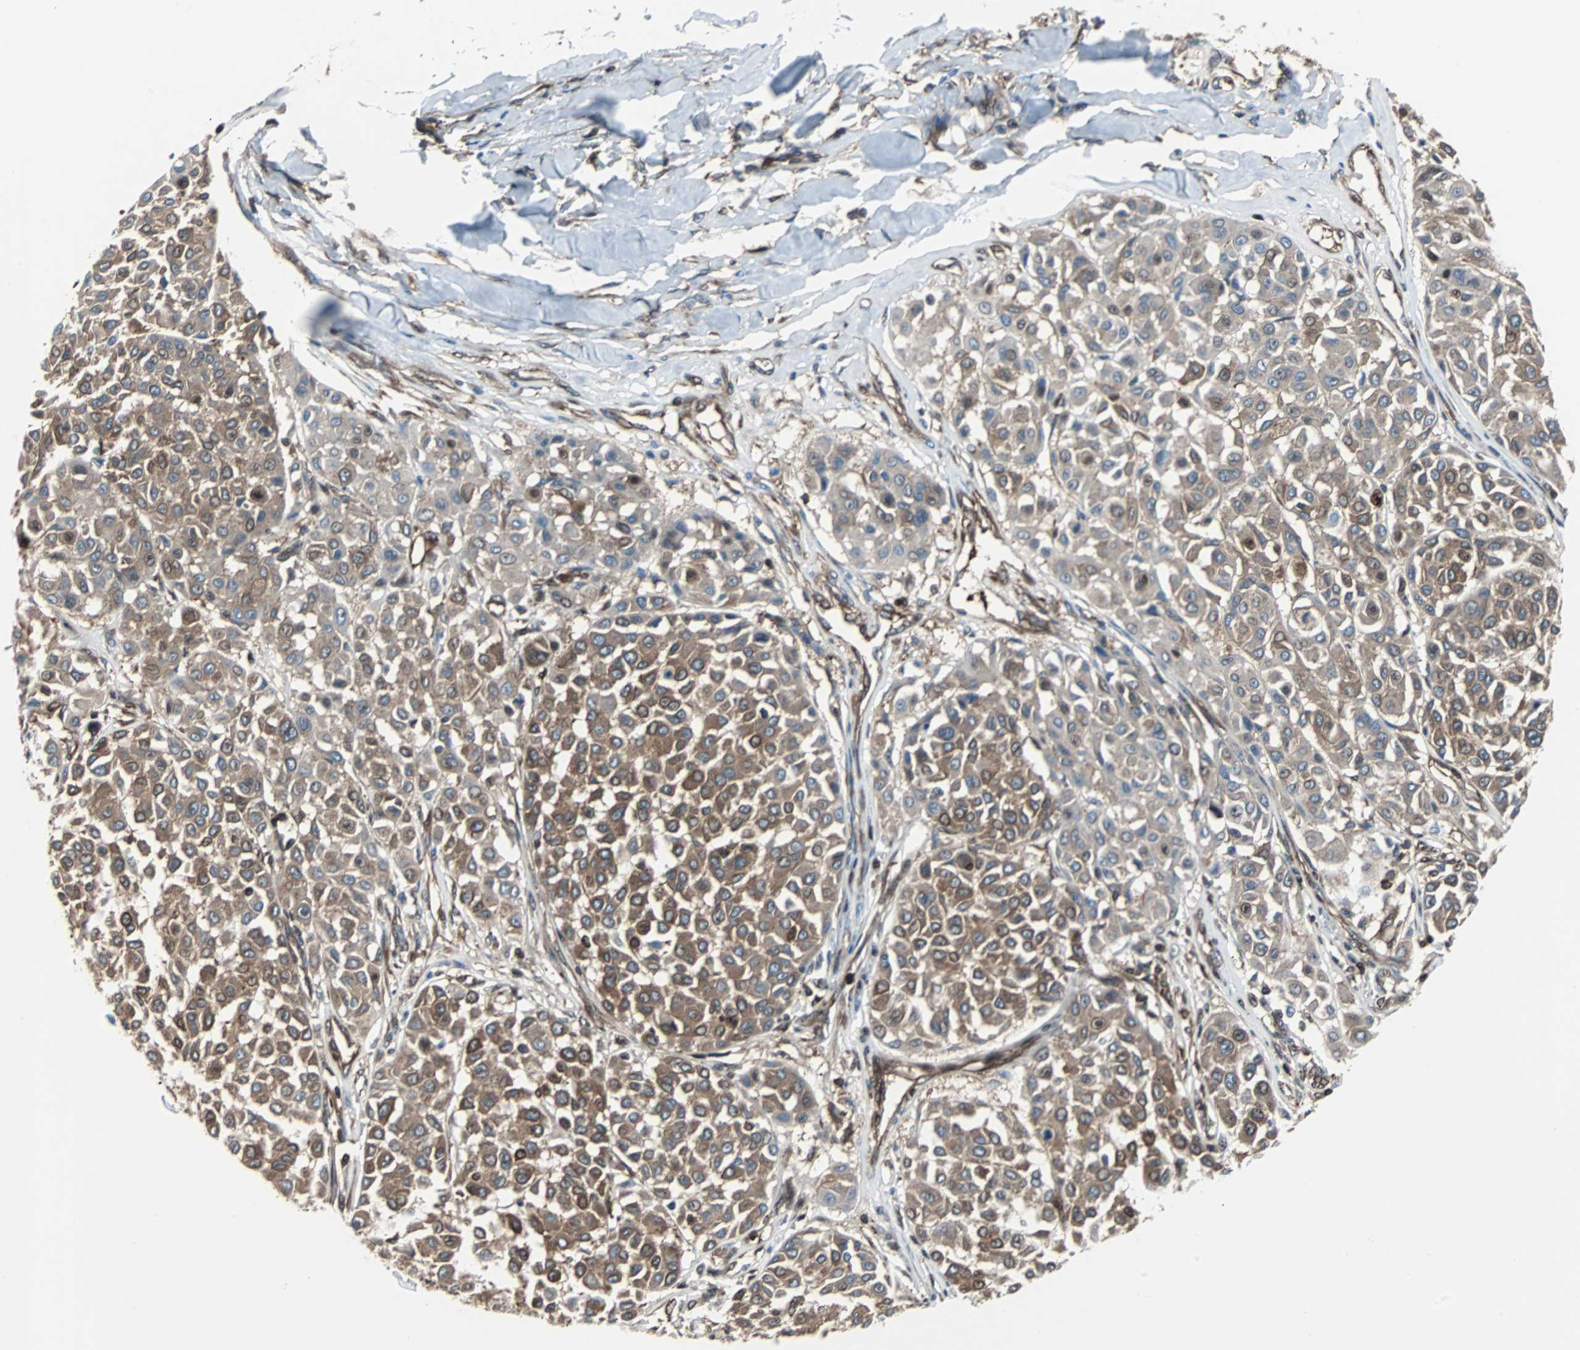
{"staining": {"intensity": "moderate", "quantity": ">75%", "location": "cytoplasmic/membranous"}, "tissue": "melanoma", "cell_type": "Tumor cells", "image_type": "cancer", "snomed": [{"axis": "morphology", "description": "Malignant melanoma, Metastatic site"}, {"axis": "topography", "description": "Soft tissue"}], "caption": "A medium amount of moderate cytoplasmic/membranous expression is identified in approximately >75% of tumor cells in malignant melanoma (metastatic site) tissue.", "gene": "RELA", "patient": {"sex": "male", "age": 41}}